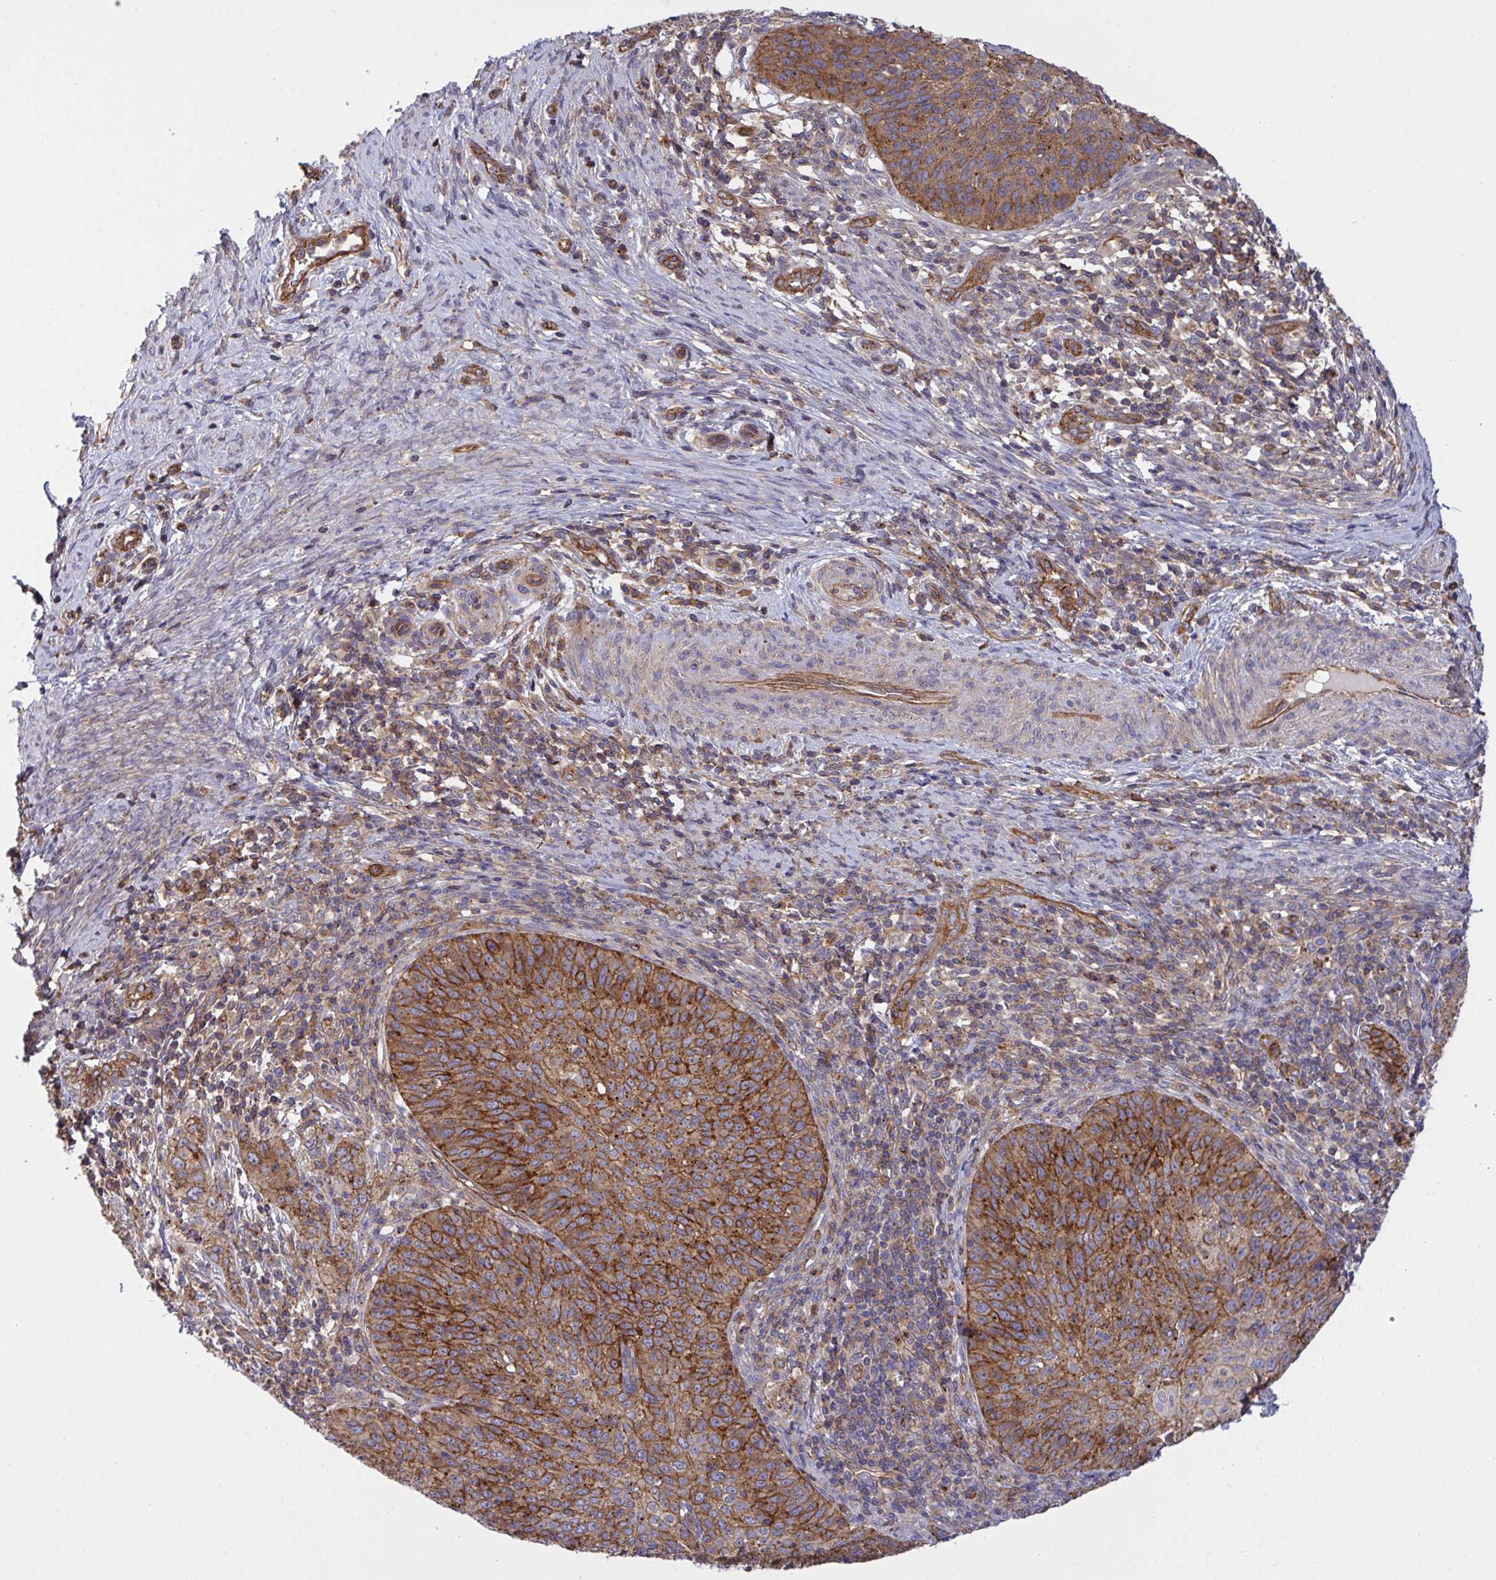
{"staining": {"intensity": "strong", "quantity": ">75%", "location": "cytoplasmic/membranous"}, "tissue": "cervical cancer", "cell_type": "Tumor cells", "image_type": "cancer", "snomed": [{"axis": "morphology", "description": "Squamous cell carcinoma, NOS"}, {"axis": "topography", "description": "Cervix"}], "caption": "Immunohistochemistry (DAB) staining of cervical squamous cell carcinoma exhibits strong cytoplasmic/membranous protein positivity in about >75% of tumor cells.", "gene": "C4orf36", "patient": {"sex": "female", "age": 30}}